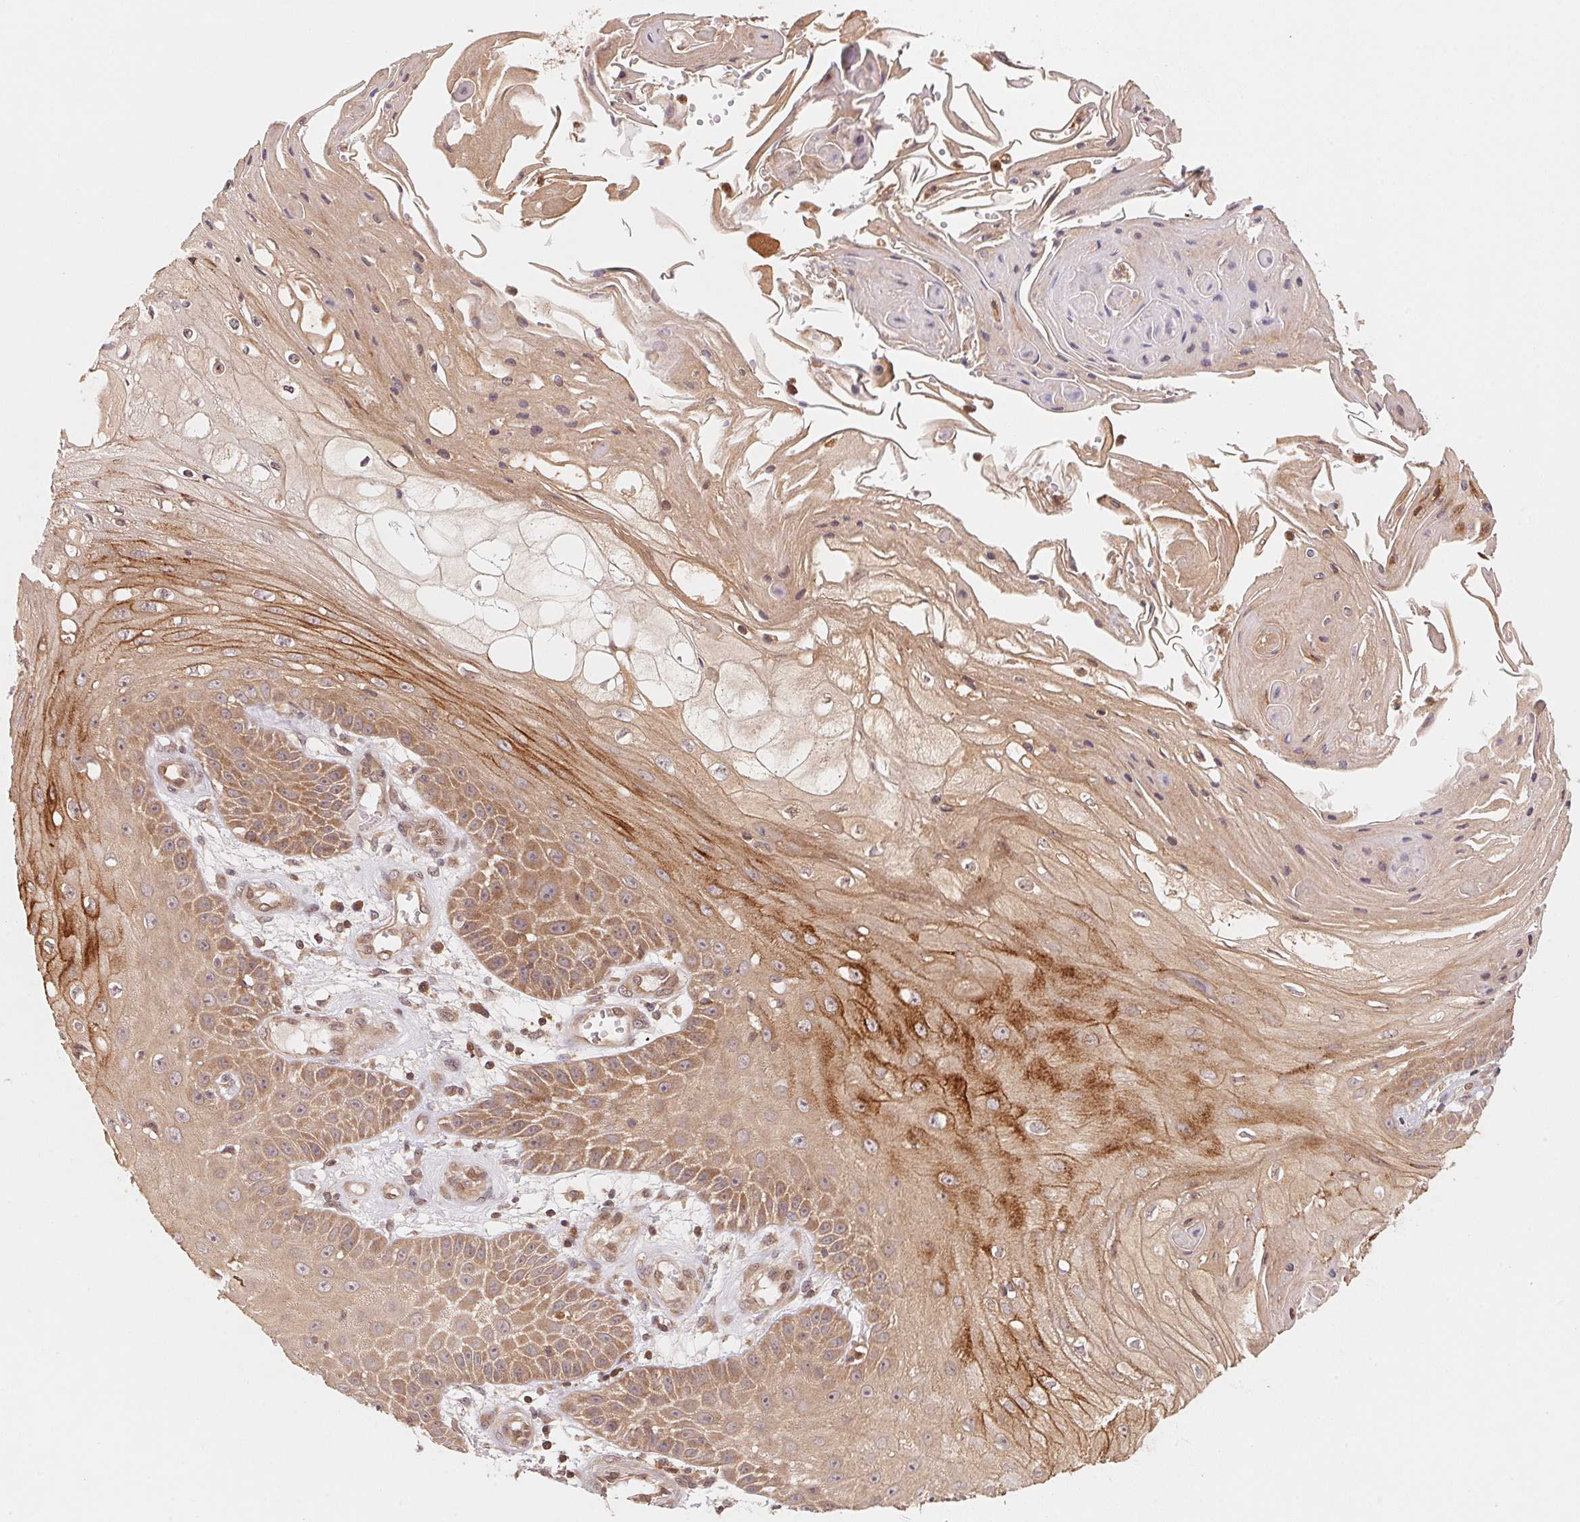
{"staining": {"intensity": "moderate", "quantity": "25%-75%", "location": "cytoplasmic/membranous"}, "tissue": "skin cancer", "cell_type": "Tumor cells", "image_type": "cancer", "snomed": [{"axis": "morphology", "description": "Squamous cell carcinoma, NOS"}, {"axis": "topography", "description": "Skin"}], "caption": "DAB immunohistochemical staining of skin squamous cell carcinoma displays moderate cytoplasmic/membranous protein staining in approximately 25%-75% of tumor cells.", "gene": "CCDC102B", "patient": {"sex": "male", "age": 70}}